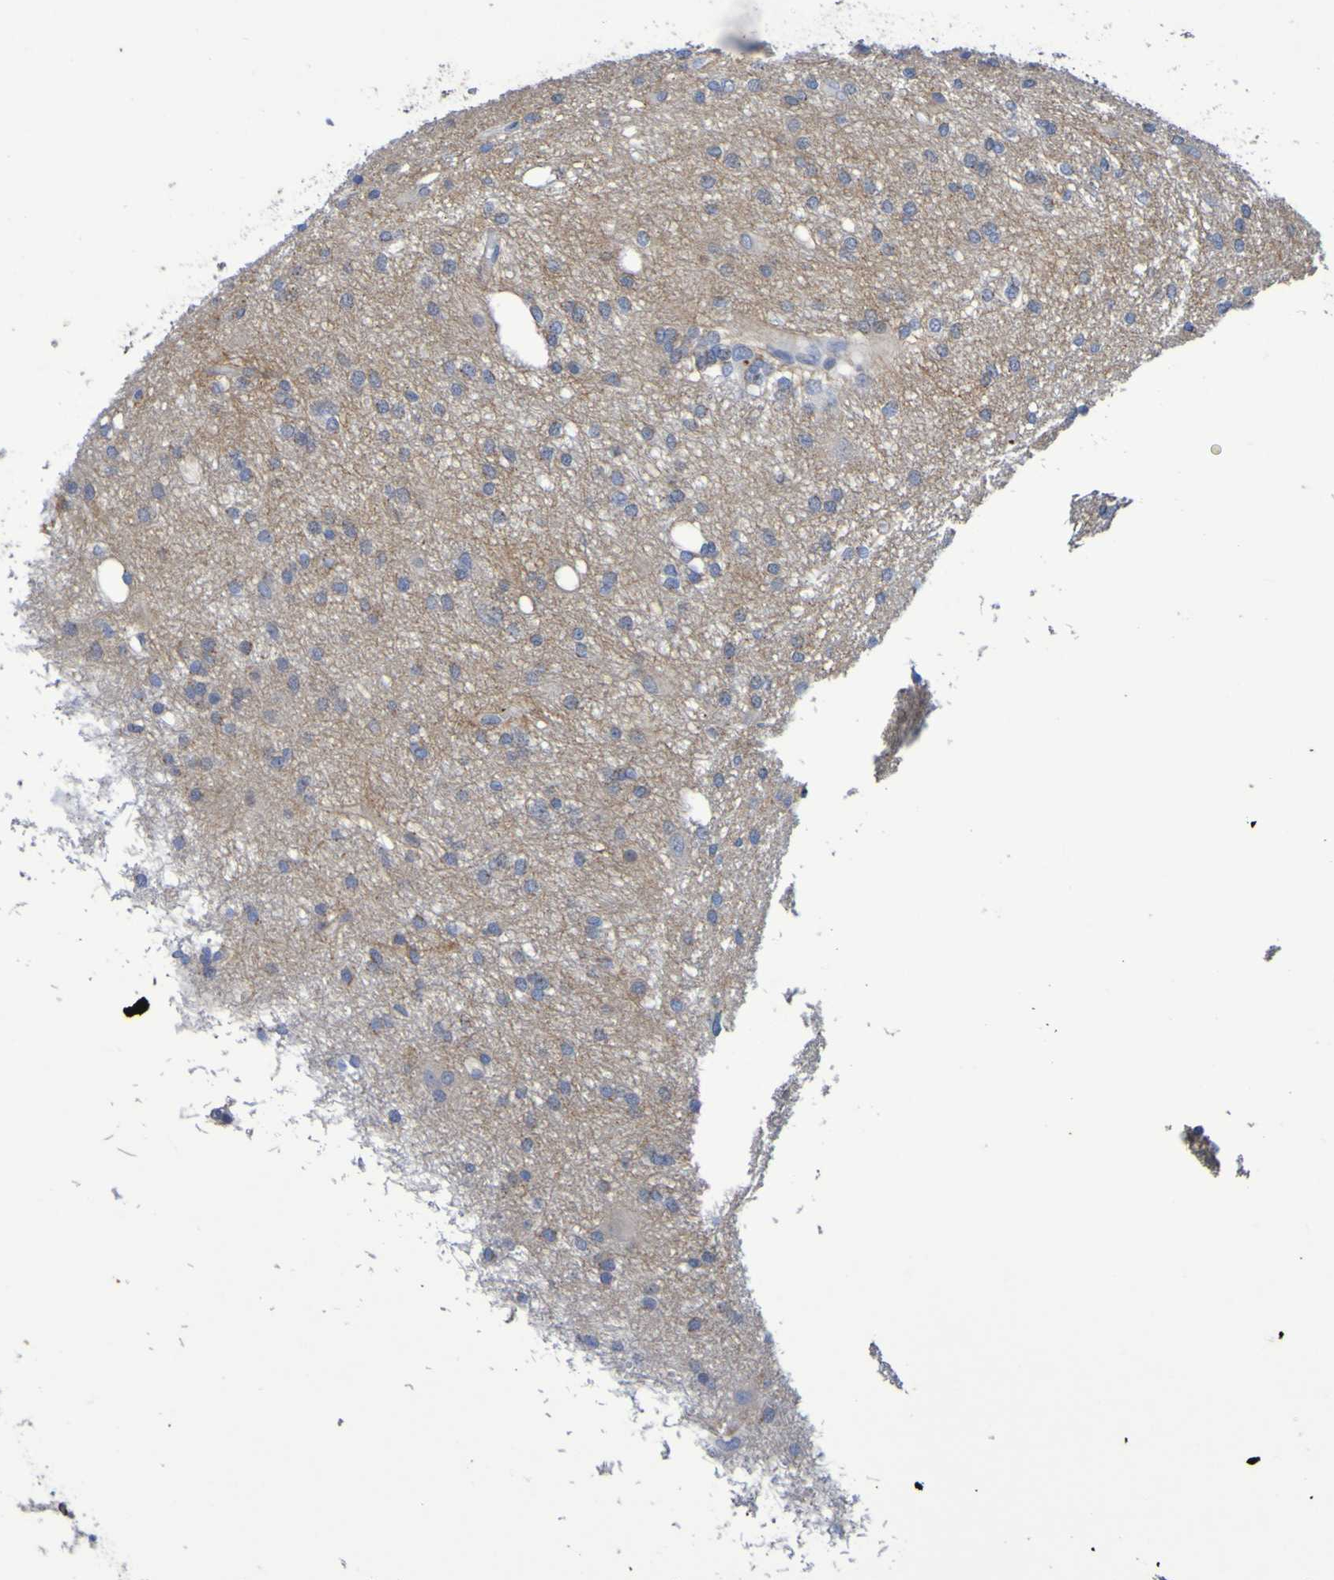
{"staining": {"intensity": "weak", "quantity": "25%-75%", "location": "cytoplasmic/membranous"}, "tissue": "glioma", "cell_type": "Tumor cells", "image_type": "cancer", "snomed": [{"axis": "morphology", "description": "Glioma, malignant, High grade"}, {"axis": "topography", "description": "Brain"}], "caption": "Weak cytoplasmic/membranous protein expression is appreciated in approximately 25%-75% of tumor cells in malignant glioma (high-grade).", "gene": "C11orf24", "patient": {"sex": "female", "age": 59}}